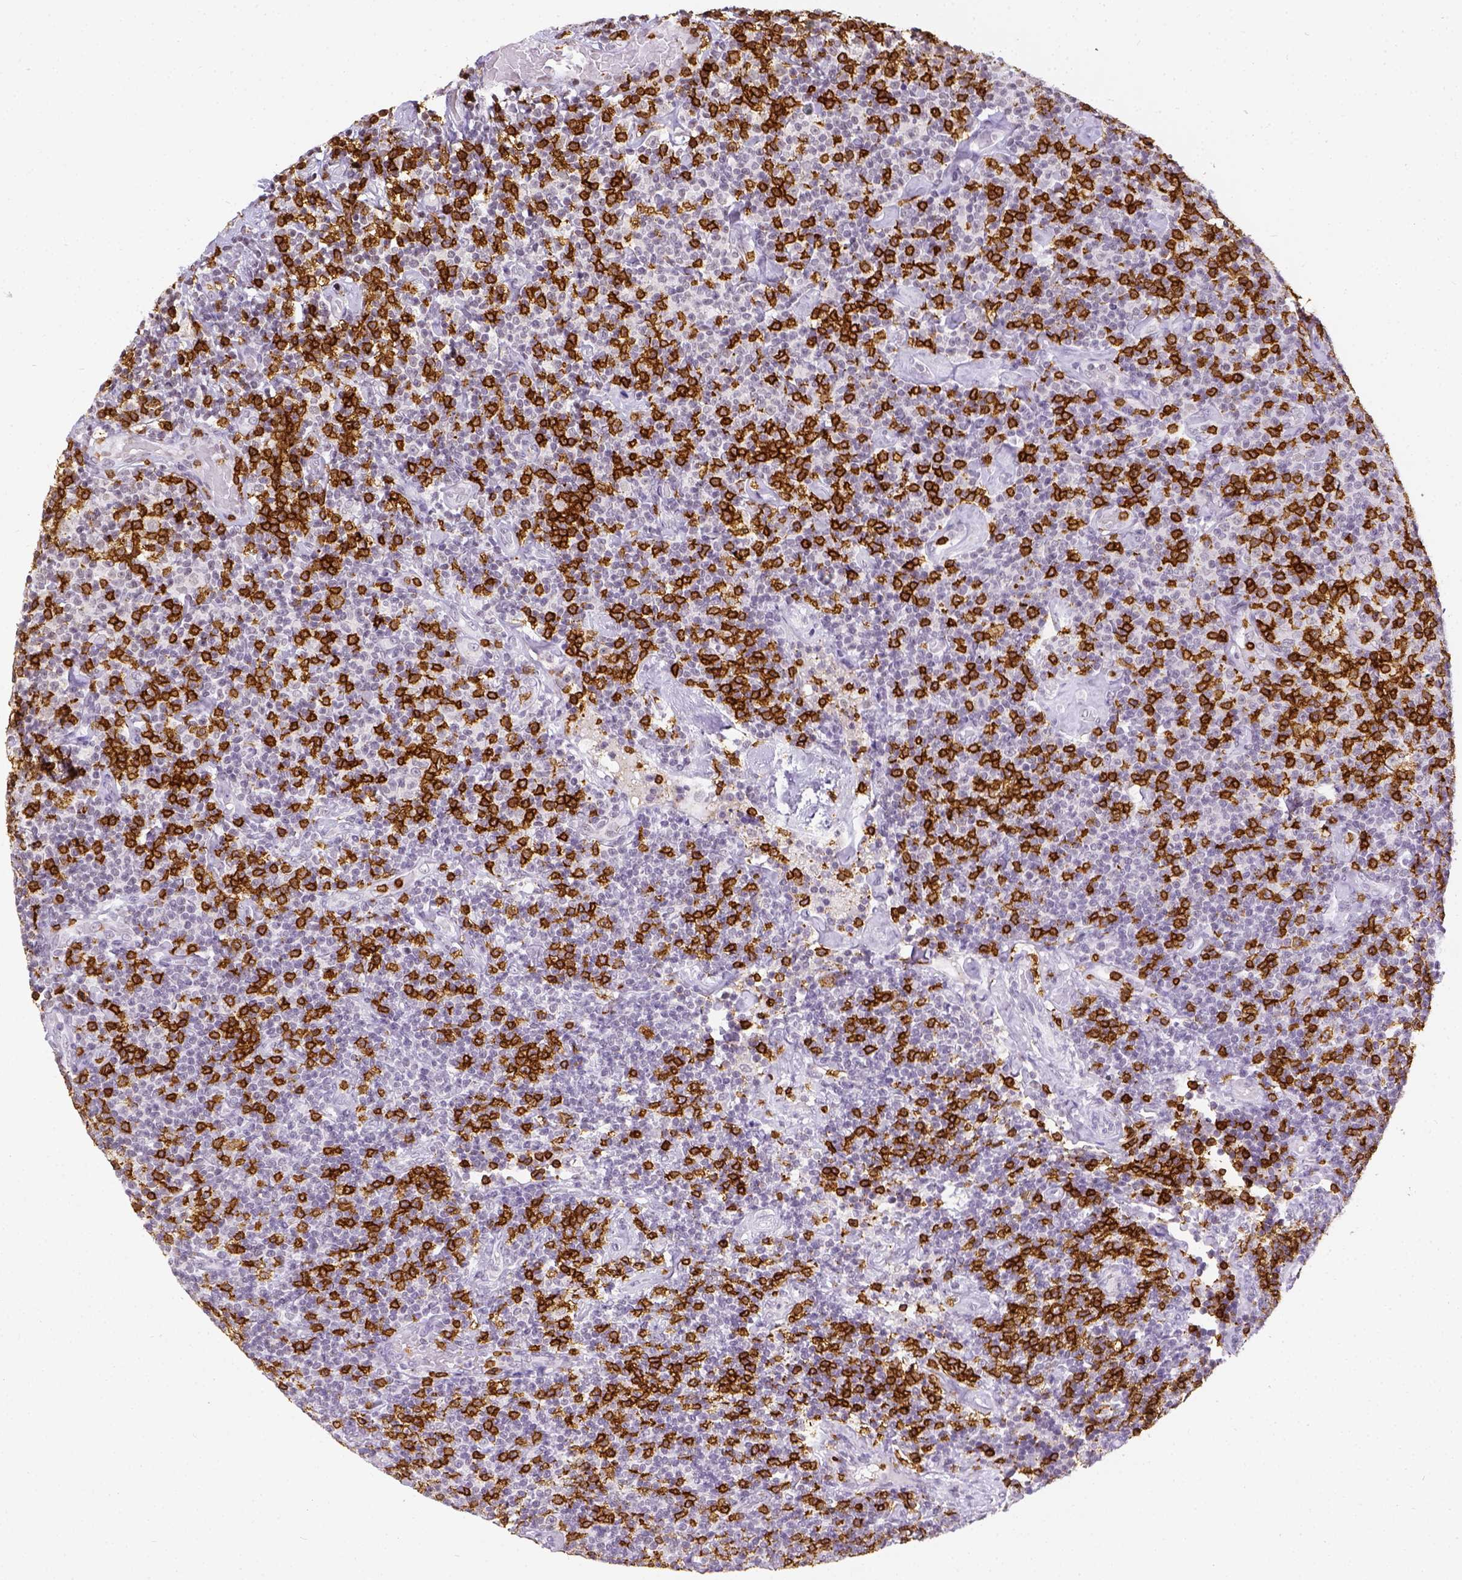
{"staining": {"intensity": "negative", "quantity": "none", "location": "none"}, "tissue": "lymphoma", "cell_type": "Tumor cells", "image_type": "cancer", "snomed": [{"axis": "morphology", "description": "Malignant lymphoma, non-Hodgkin's type, Low grade"}, {"axis": "topography", "description": "Lymph node"}], "caption": "Tumor cells show no significant expression in lymphoma. (Stains: DAB (3,3'-diaminobenzidine) immunohistochemistry with hematoxylin counter stain, Microscopy: brightfield microscopy at high magnification).", "gene": "CD3E", "patient": {"sex": "male", "age": 81}}